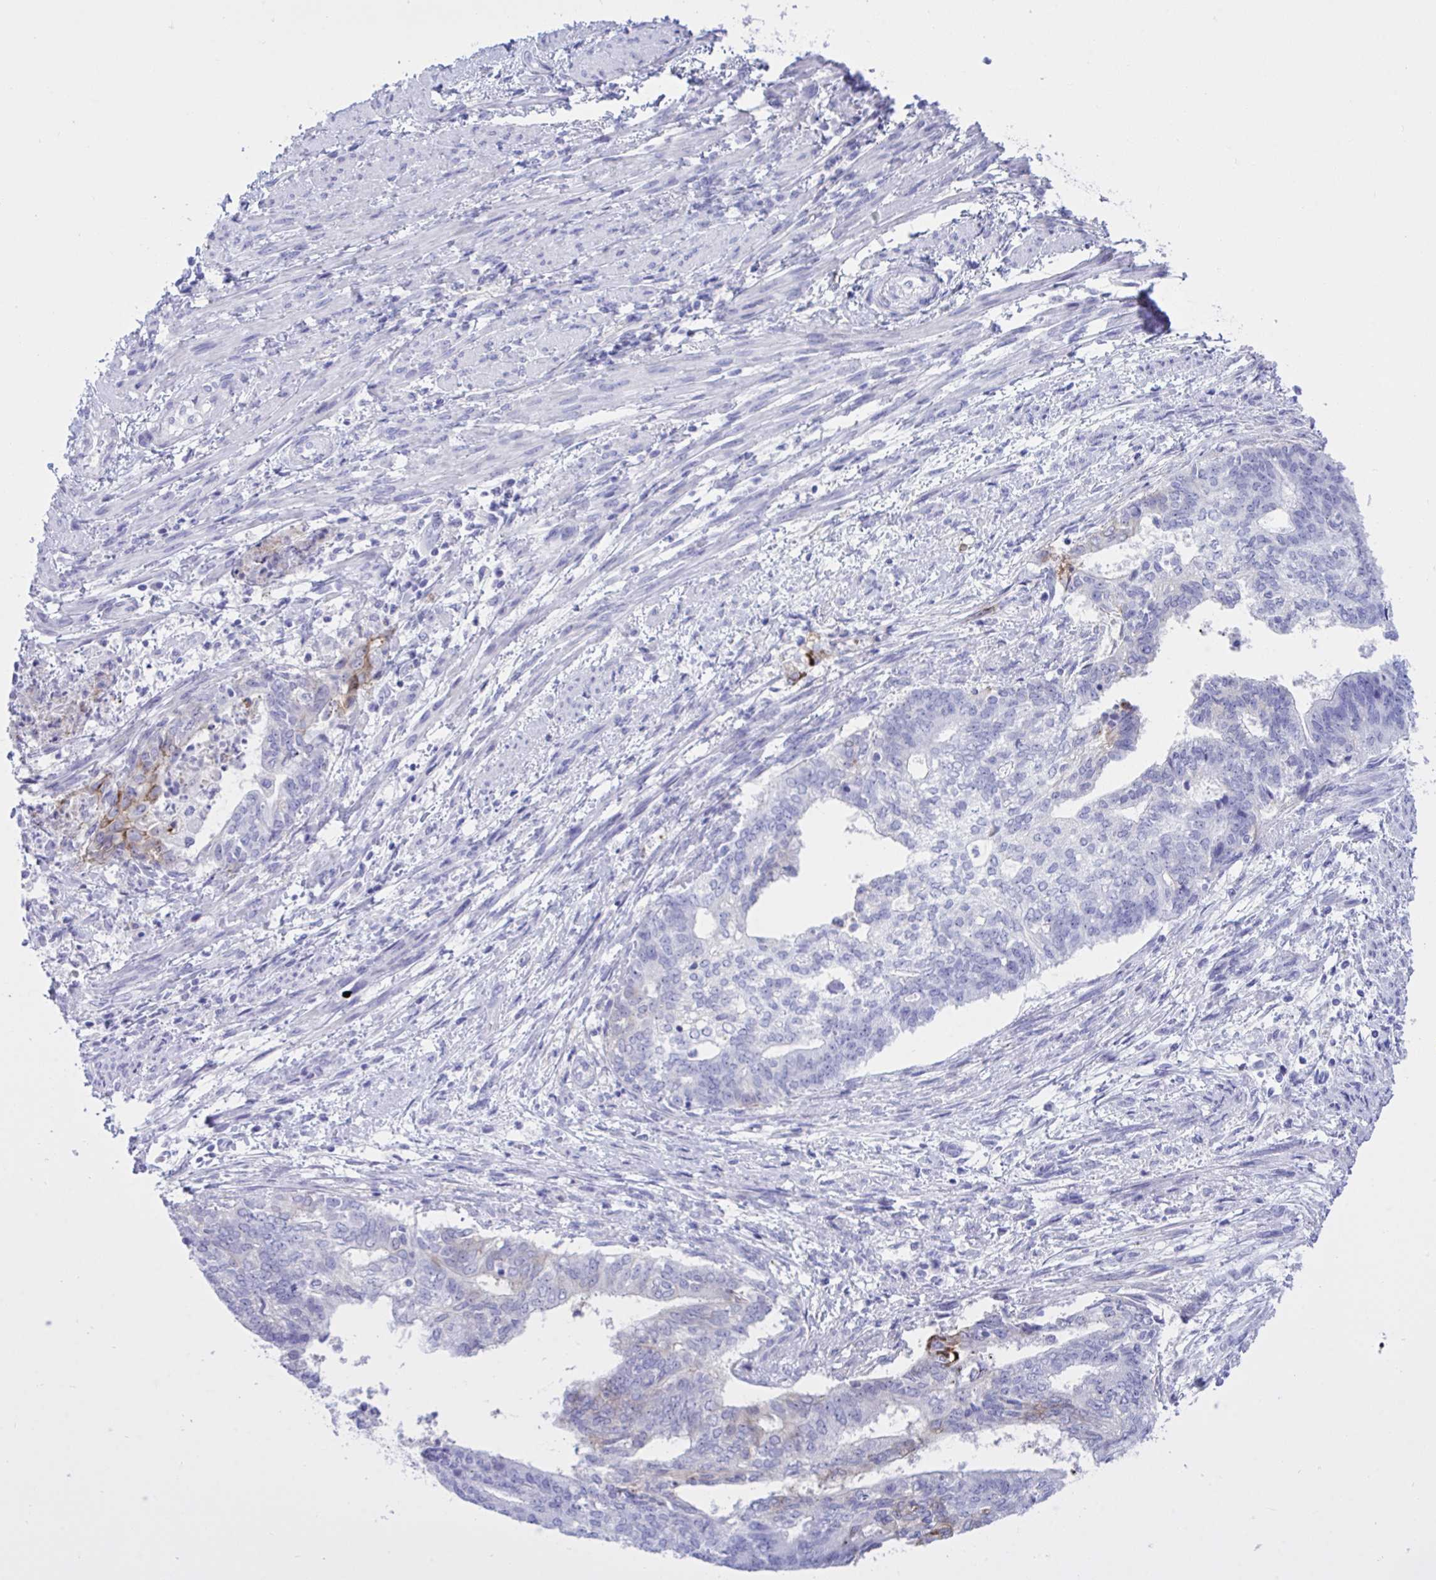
{"staining": {"intensity": "negative", "quantity": "none", "location": "none"}, "tissue": "endometrial cancer", "cell_type": "Tumor cells", "image_type": "cancer", "snomed": [{"axis": "morphology", "description": "Adenocarcinoma, NOS"}, {"axis": "topography", "description": "Endometrium"}], "caption": "DAB immunohistochemical staining of adenocarcinoma (endometrial) demonstrates no significant staining in tumor cells.", "gene": "BEX5", "patient": {"sex": "female", "age": 65}}